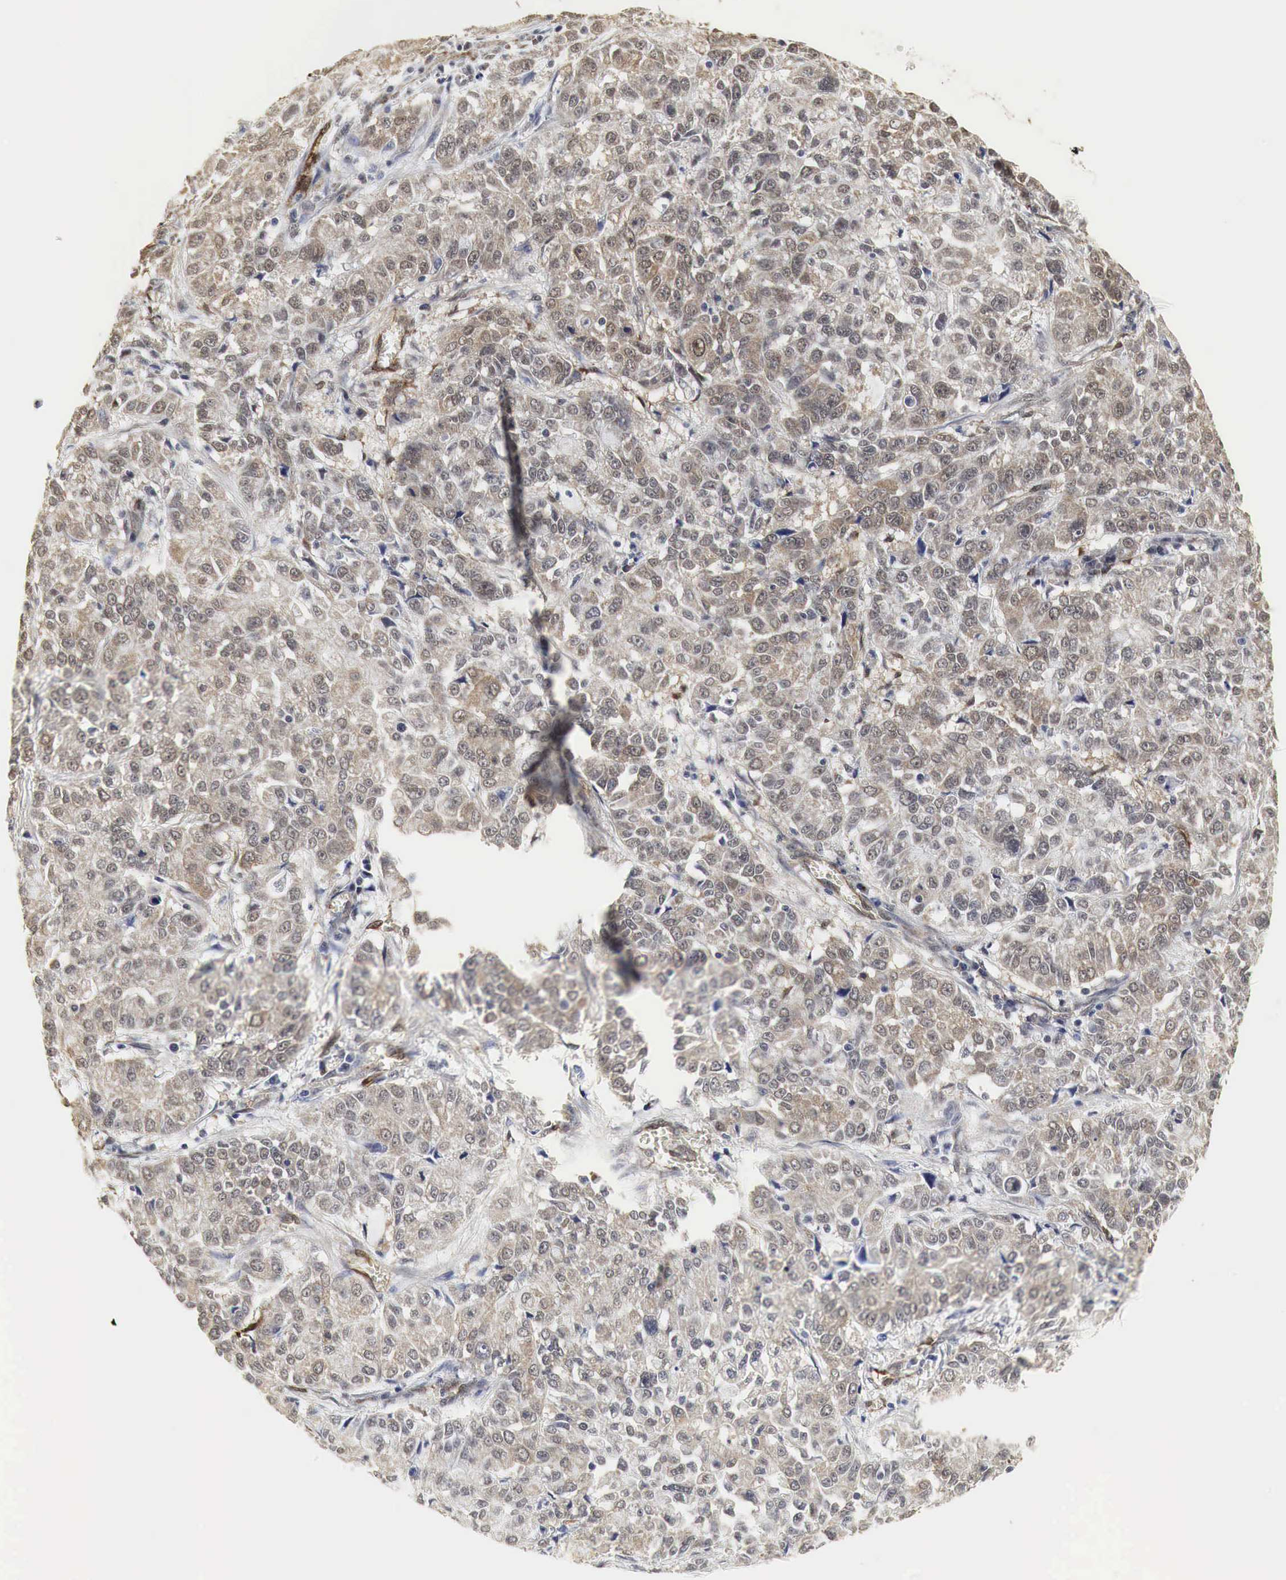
{"staining": {"intensity": "moderate", "quantity": ">75%", "location": "cytoplasmic/membranous"}, "tissue": "pancreatic cancer", "cell_type": "Tumor cells", "image_type": "cancer", "snomed": [{"axis": "morphology", "description": "Adenocarcinoma, NOS"}, {"axis": "topography", "description": "Pancreas"}], "caption": "An image of adenocarcinoma (pancreatic) stained for a protein exhibits moderate cytoplasmic/membranous brown staining in tumor cells.", "gene": "SPIN1", "patient": {"sex": "female", "age": 52}}